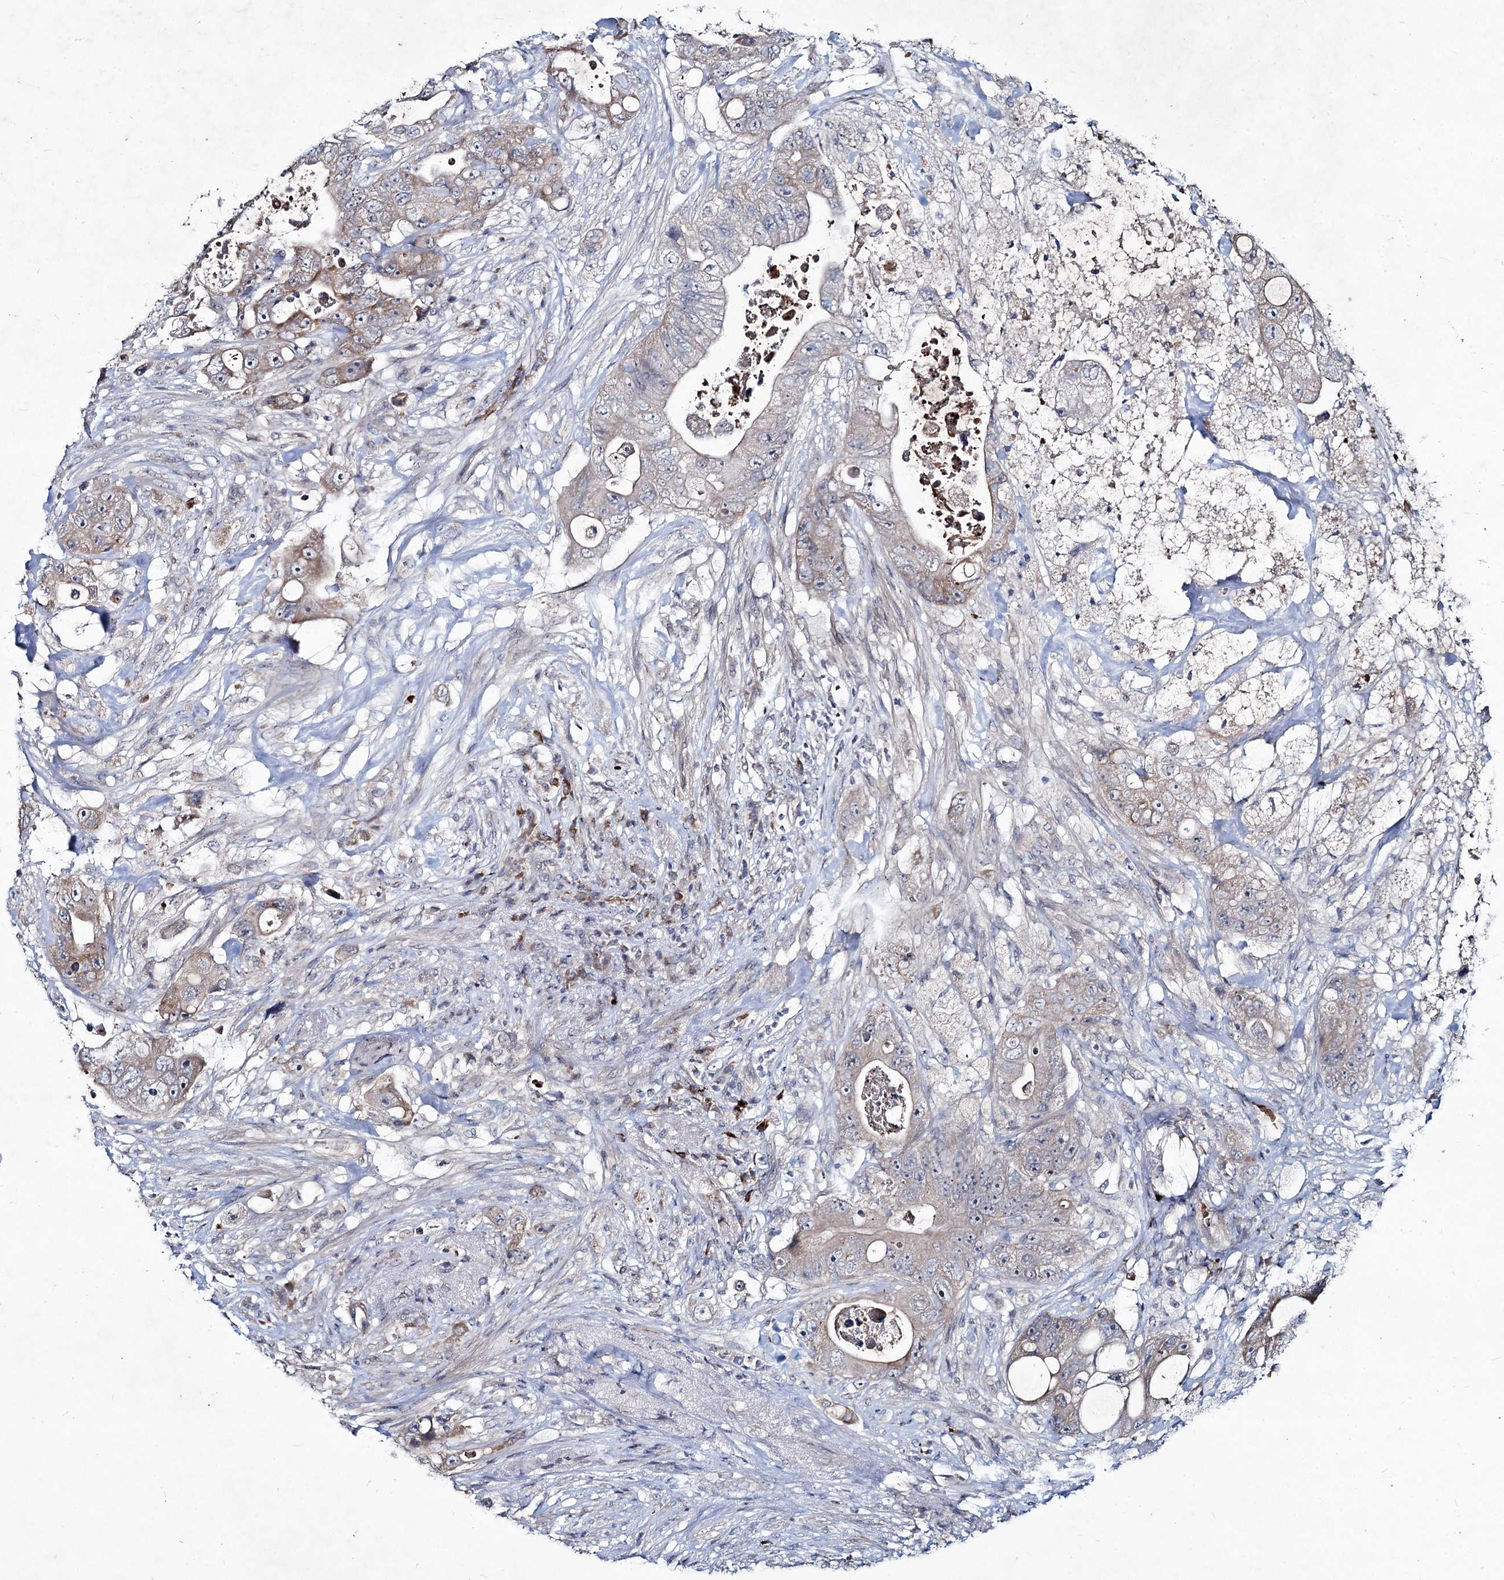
{"staining": {"intensity": "weak", "quantity": ">75%", "location": "cytoplasmic/membranous"}, "tissue": "colorectal cancer", "cell_type": "Tumor cells", "image_type": "cancer", "snomed": [{"axis": "morphology", "description": "Adenocarcinoma, NOS"}, {"axis": "topography", "description": "Colon"}], "caption": "DAB (3,3'-diaminobenzidine) immunohistochemical staining of colorectal adenocarcinoma exhibits weak cytoplasmic/membranous protein expression in approximately >75% of tumor cells.", "gene": "RNF6", "patient": {"sex": "female", "age": 46}}